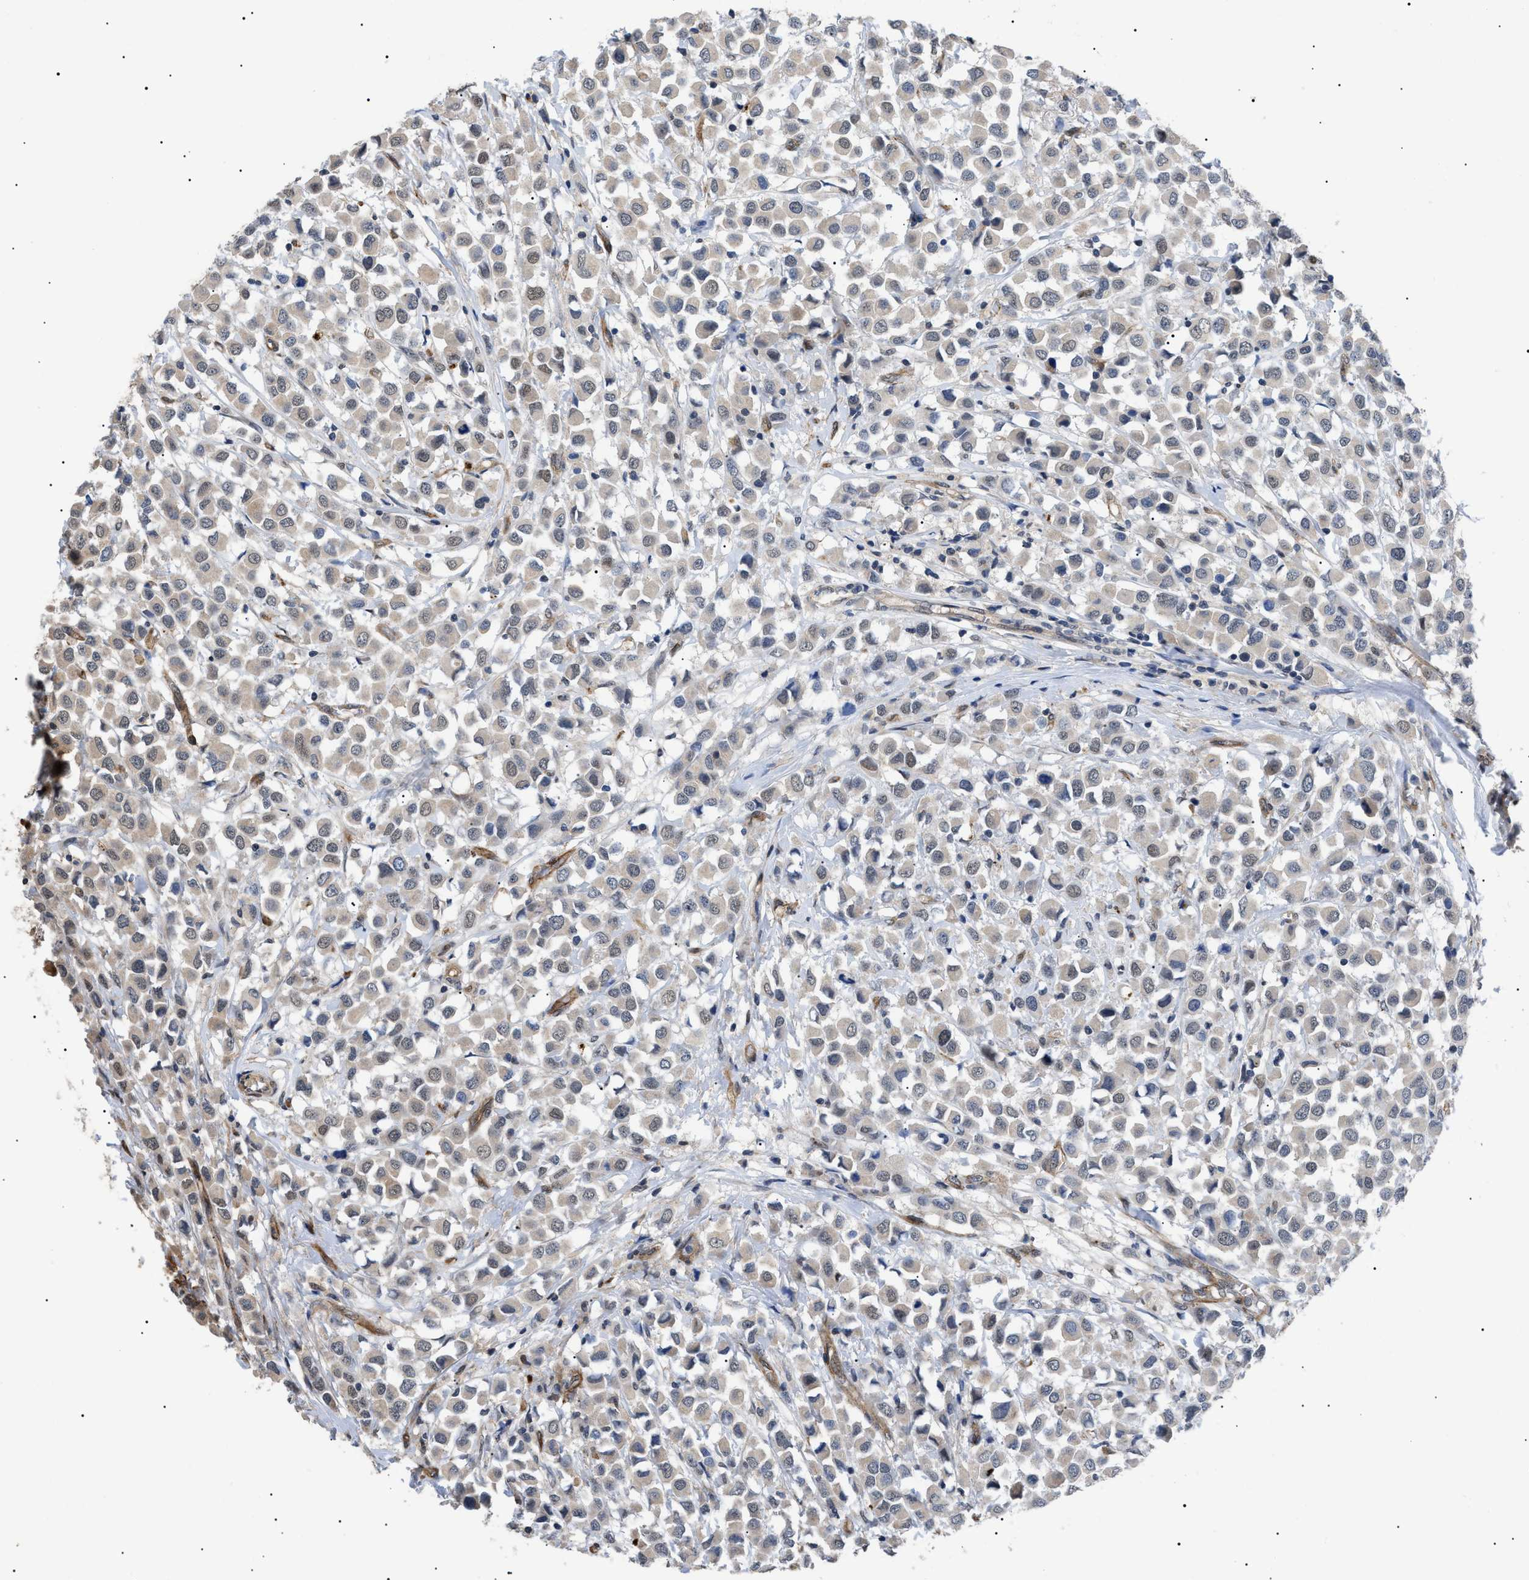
{"staining": {"intensity": "weak", "quantity": "25%-75%", "location": "cytoplasmic/membranous,nuclear"}, "tissue": "breast cancer", "cell_type": "Tumor cells", "image_type": "cancer", "snomed": [{"axis": "morphology", "description": "Duct carcinoma"}, {"axis": "topography", "description": "Breast"}], "caption": "This micrograph reveals immunohistochemistry (IHC) staining of human breast cancer (infiltrating ductal carcinoma), with low weak cytoplasmic/membranous and nuclear positivity in approximately 25%-75% of tumor cells.", "gene": "CRCP", "patient": {"sex": "female", "age": 61}}